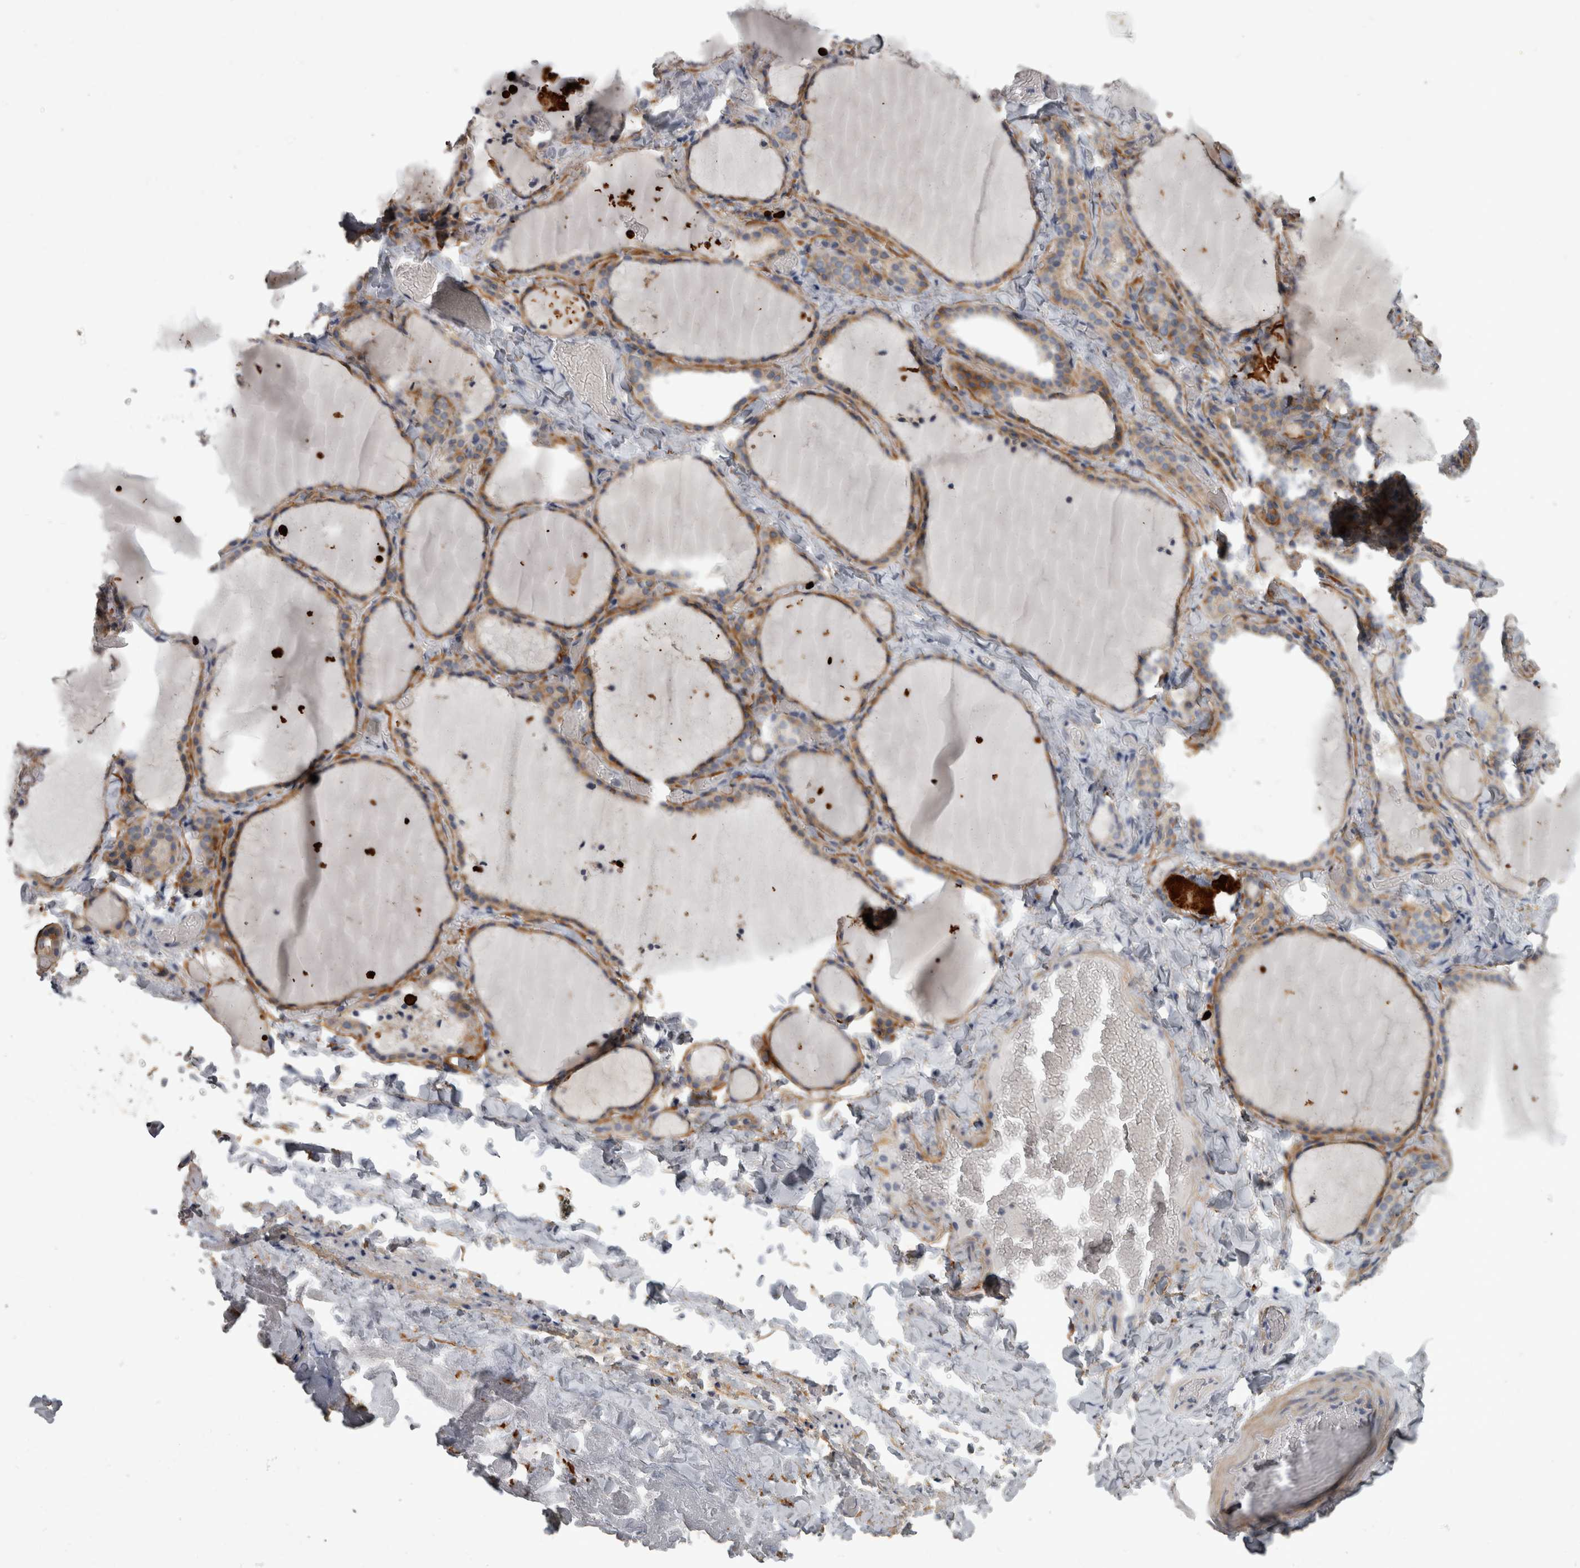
{"staining": {"intensity": "moderate", "quantity": ">75%", "location": "cytoplasmic/membranous"}, "tissue": "thyroid gland", "cell_type": "Glandular cells", "image_type": "normal", "snomed": [{"axis": "morphology", "description": "Normal tissue, NOS"}, {"axis": "topography", "description": "Thyroid gland"}], "caption": "Glandular cells demonstrate medium levels of moderate cytoplasmic/membranous expression in approximately >75% of cells in unremarkable human thyroid gland.", "gene": "EFEMP2", "patient": {"sex": "female", "age": 22}}